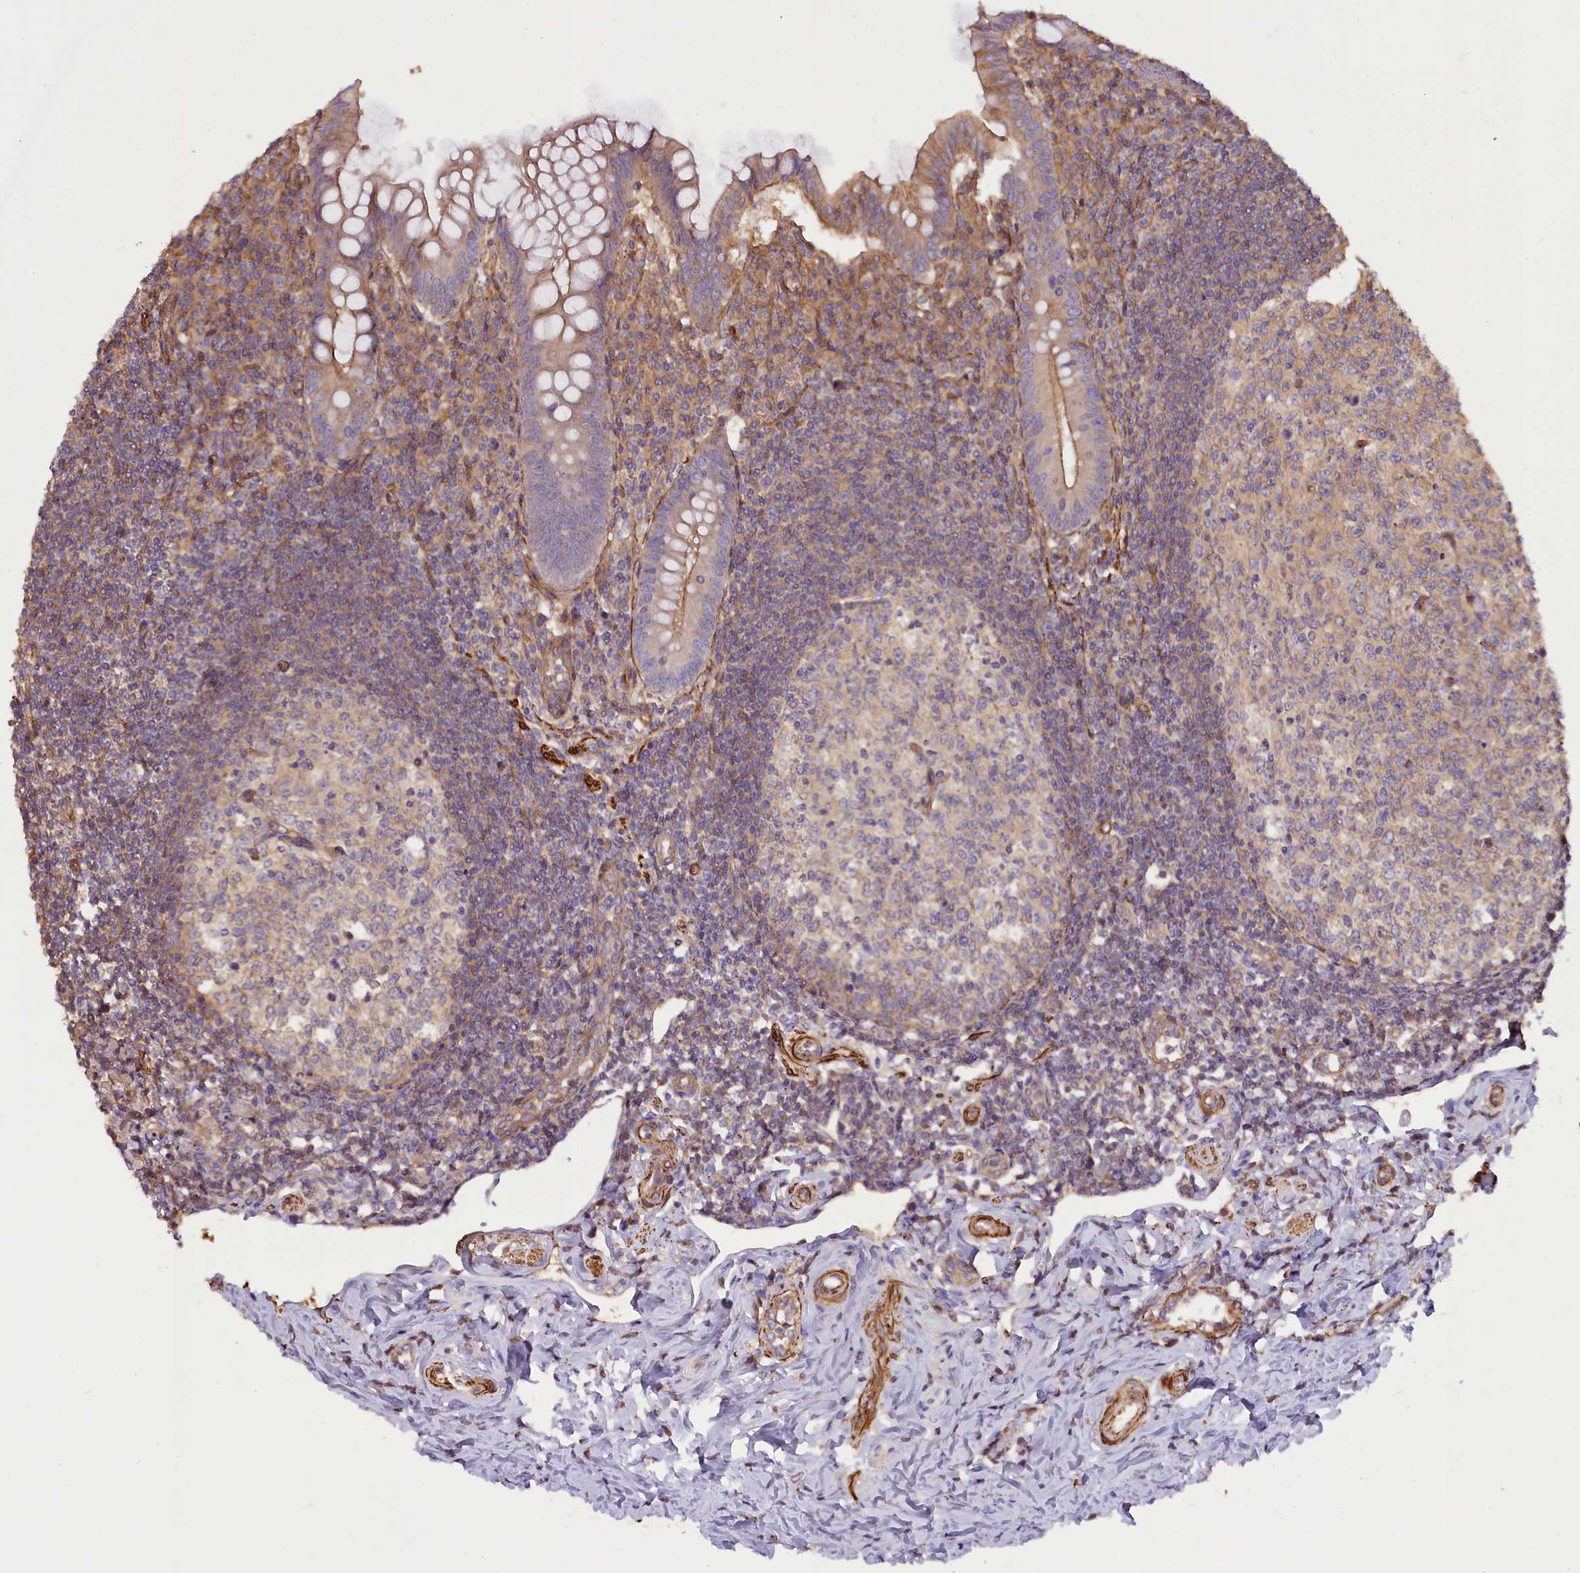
{"staining": {"intensity": "moderate", "quantity": "<25%", "location": "cytoplasmic/membranous"}, "tissue": "appendix", "cell_type": "Glandular cells", "image_type": "normal", "snomed": [{"axis": "morphology", "description": "Normal tissue, NOS"}, {"axis": "topography", "description": "Appendix"}], "caption": "Immunohistochemical staining of unremarkable appendix exhibits <25% levels of moderate cytoplasmic/membranous protein expression in about <25% of glandular cells. The staining is performed using DAB (3,3'-diaminobenzidine) brown chromogen to label protein expression. The nuclei are counter-stained blue using hematoxylin.", "gene": "FUZ", "patient": {"sex": "female", "age": 33}}